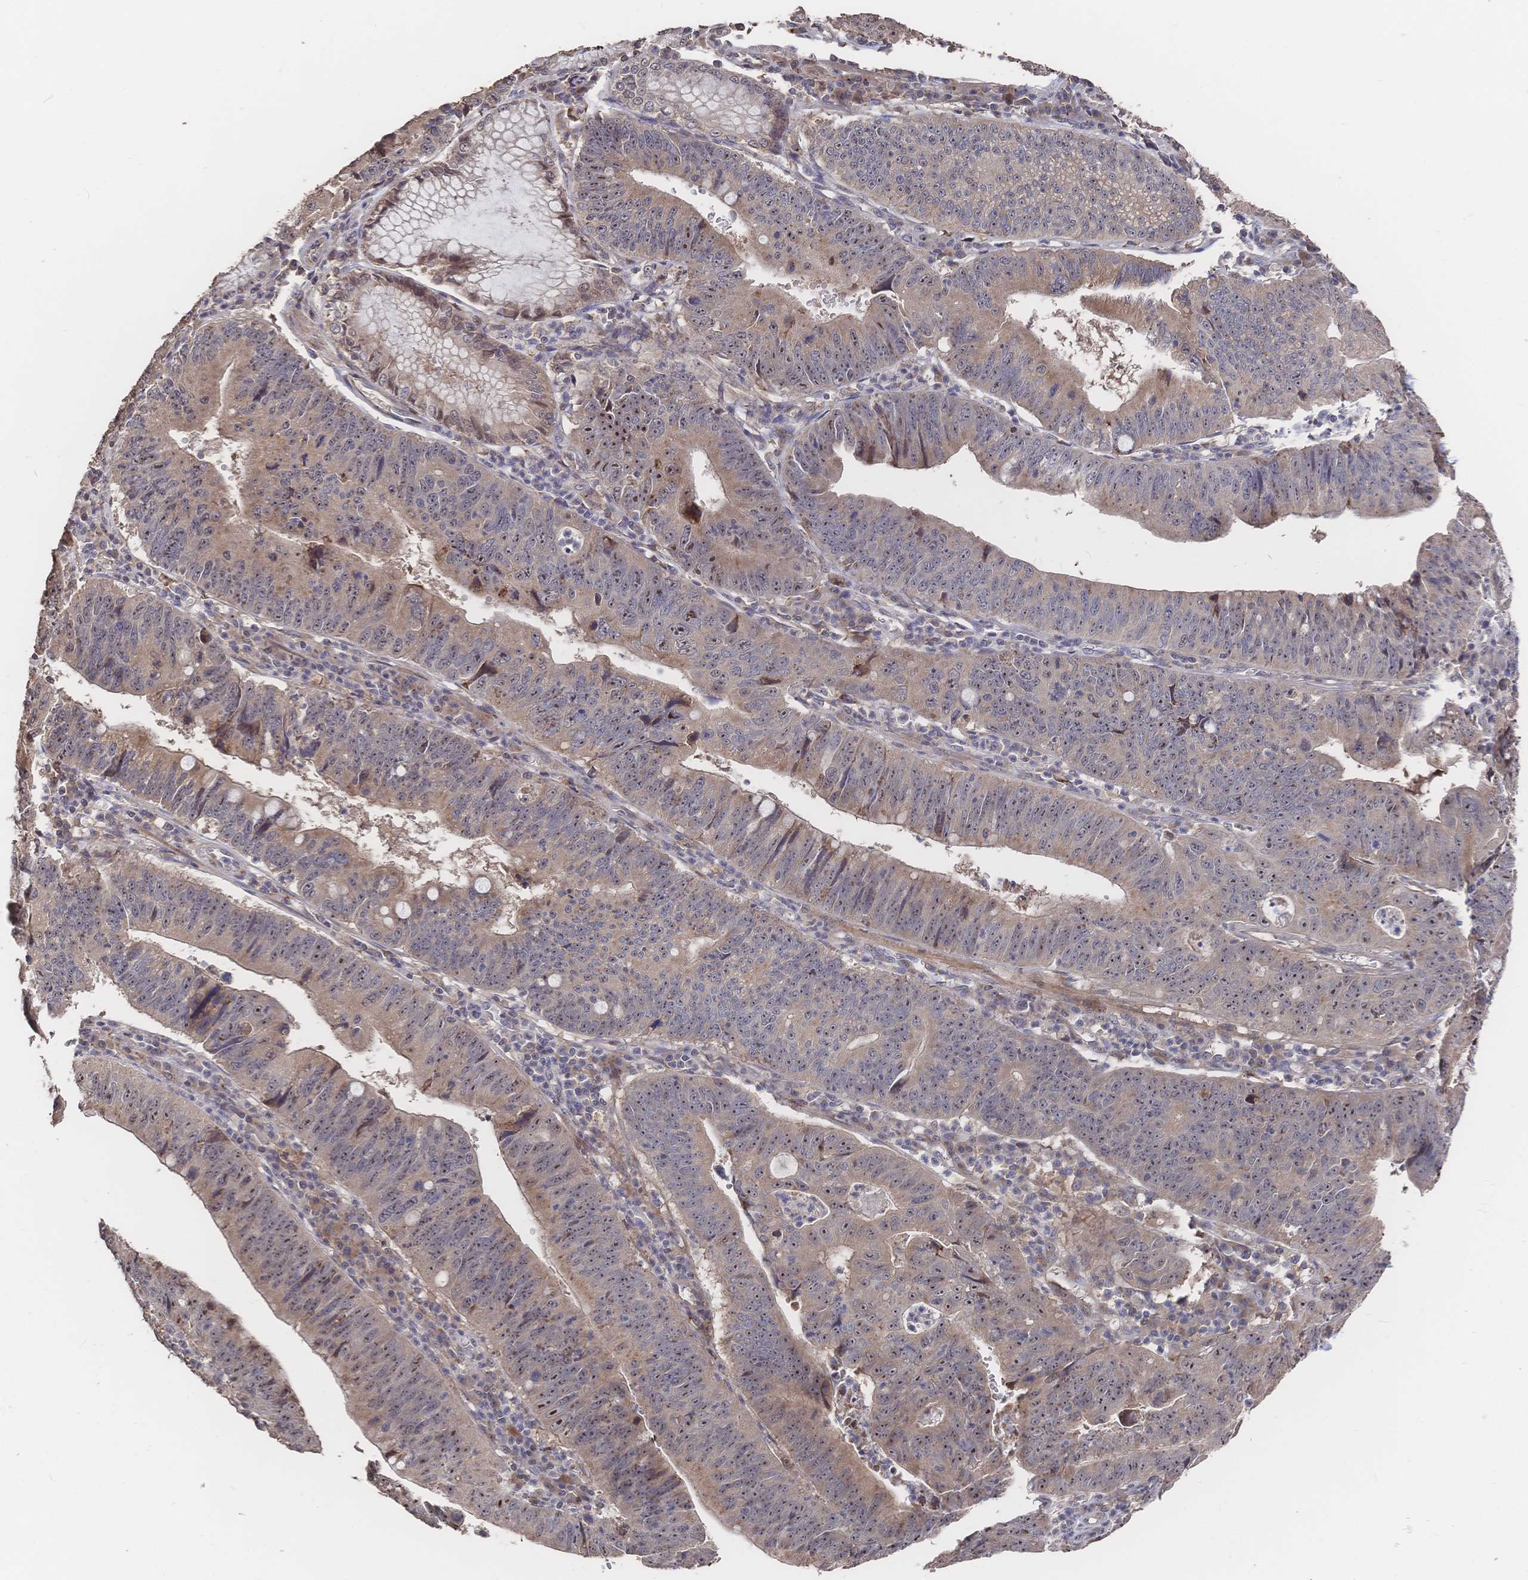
{"staining": {"intensity": "weak", "quantity": ">75%", "location": "cytoplasmic/membranous,nuclear"}, "tissue": "stomach cancer", "cell_type": "Tumor cells", "image_type": "cancer", "snomed": [{"axis": "morphology", "description": "Adenocarcinoma, NOS"}, {"axis": "topography", "description": "Stomach"}], "caption": "Protein expression analysis of stomach cancer shows weak cytoplasmic/membranous and nuclear expression in about >75% of tumor cells.", "gene": "DNAJA4", "patient": {"sex": "male", "age": 59}}